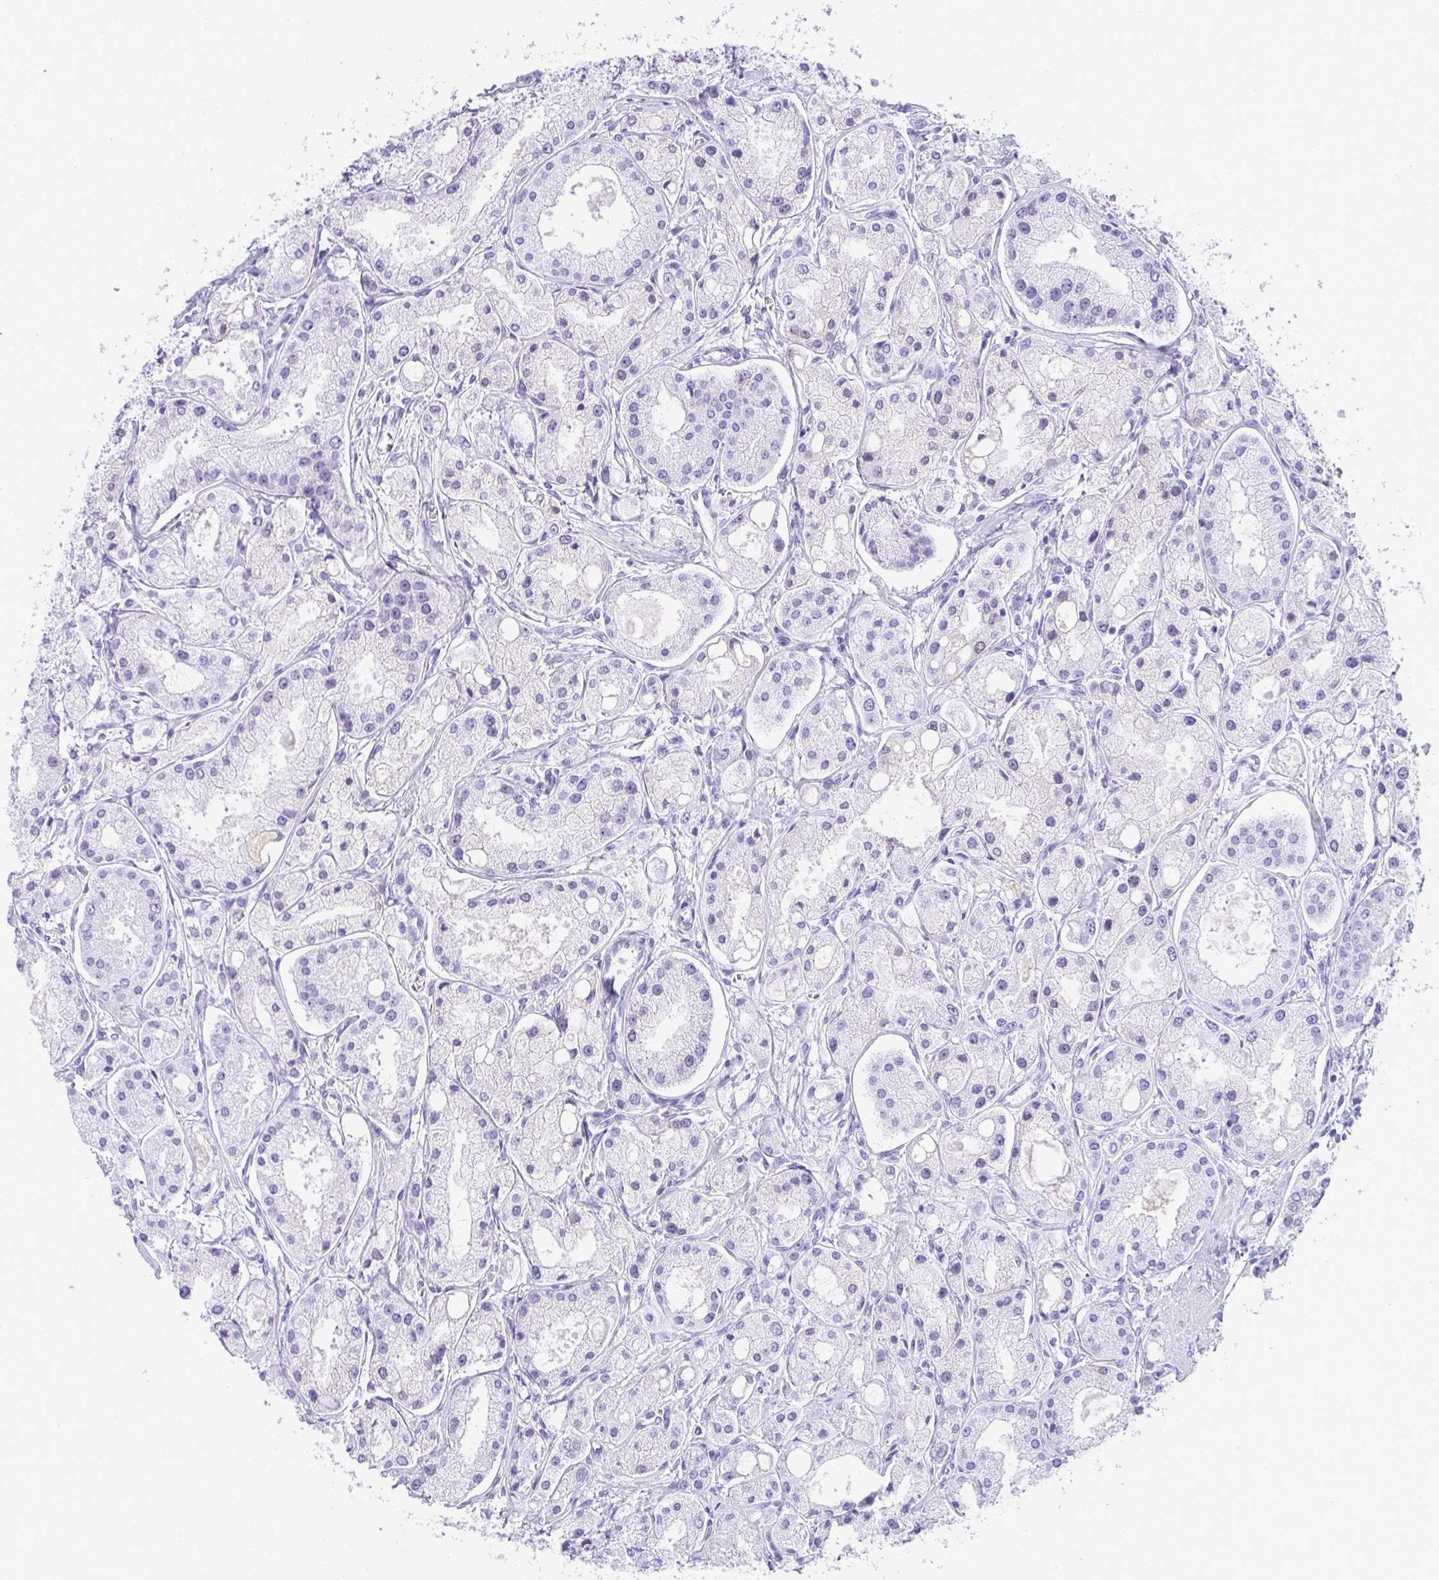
{"staining": {"intensity": "negative", "quantity": "none", "location": "none"}, "tissue": "prostate cancer", "cell_type": "Tumor cells", "image_type": "cancer", "snomed": [{"axis": "morphology", "description": "Adenocarcinoma, High grade"}, {"axis": "topography", "description": "Prostate"}], "caption": "This is a micrograph of IHC staining of prostate adenocarcinoma (high-grade), which shows no expression in tumor cells. (Stains: DAB (3,3'-diaminobenzidine) IHC with hematoxylin counter stain, Microscopy: brightfield microscopy at high magnification).", "gene": "ZSWIM3", "patient": {"sex": "male", "age": 66}}